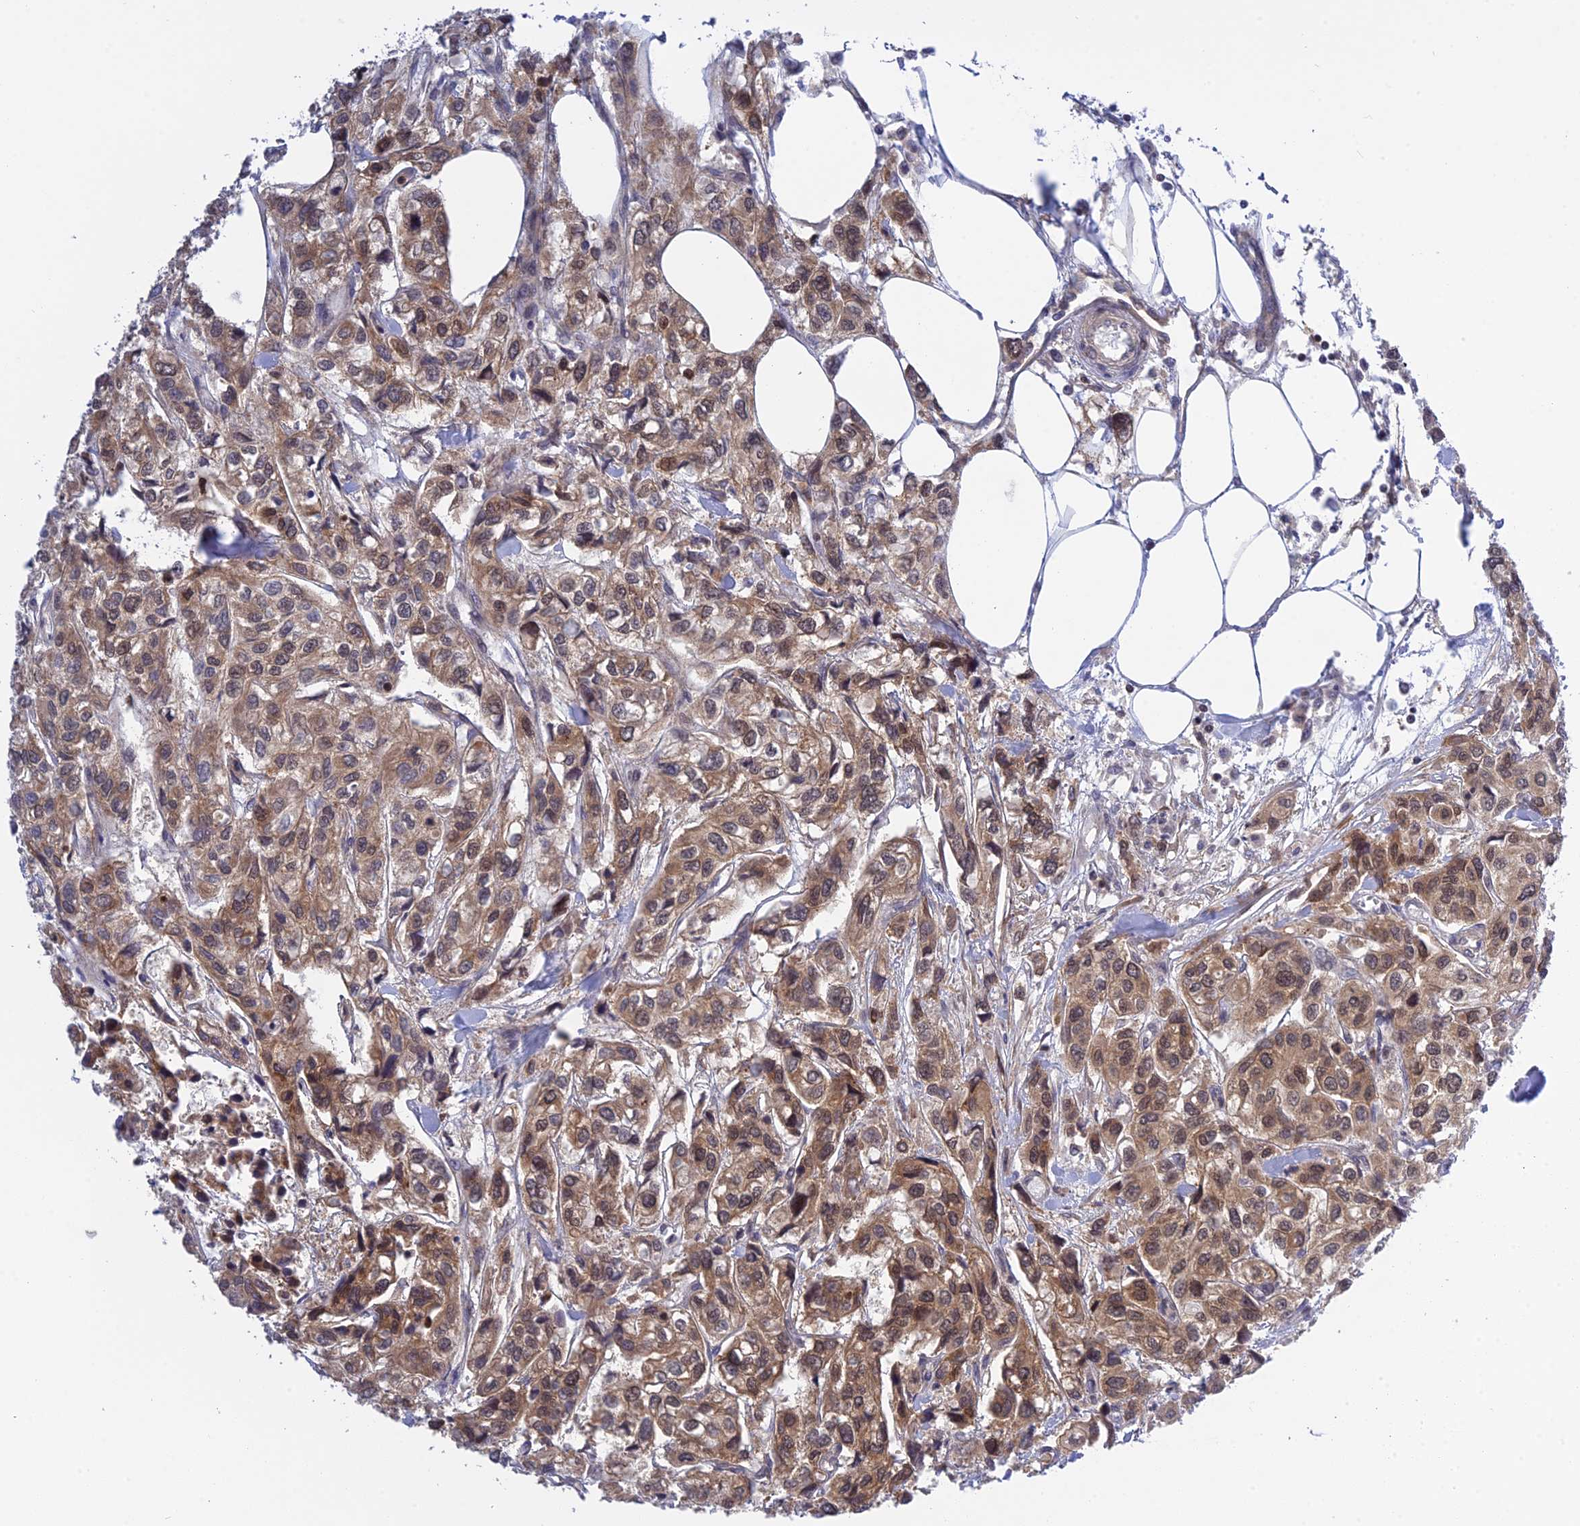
{"staining": {"intensity": "moderate", "quantity": ">75%", "location": "cytoplasmic/membranous,nuclear"}, "tissue": "urothelial cancer", "cell_type": "Tumor cells", "image_type": "cancer", "snomed": [{"axis": "morphology", "description": "Urothelial carcinoma, High grade"}, {"axis": "topography", "description": "Urinary bladder"}], "caption": "Human urothelial cancer stained for a protein (brown) exhibits moderate cytoplasmic/membranous and nuclear positive positivity in about >75% of tumor cells.", "gene": "TCEA1", "patient": {"sex": "male", "age": 67}}